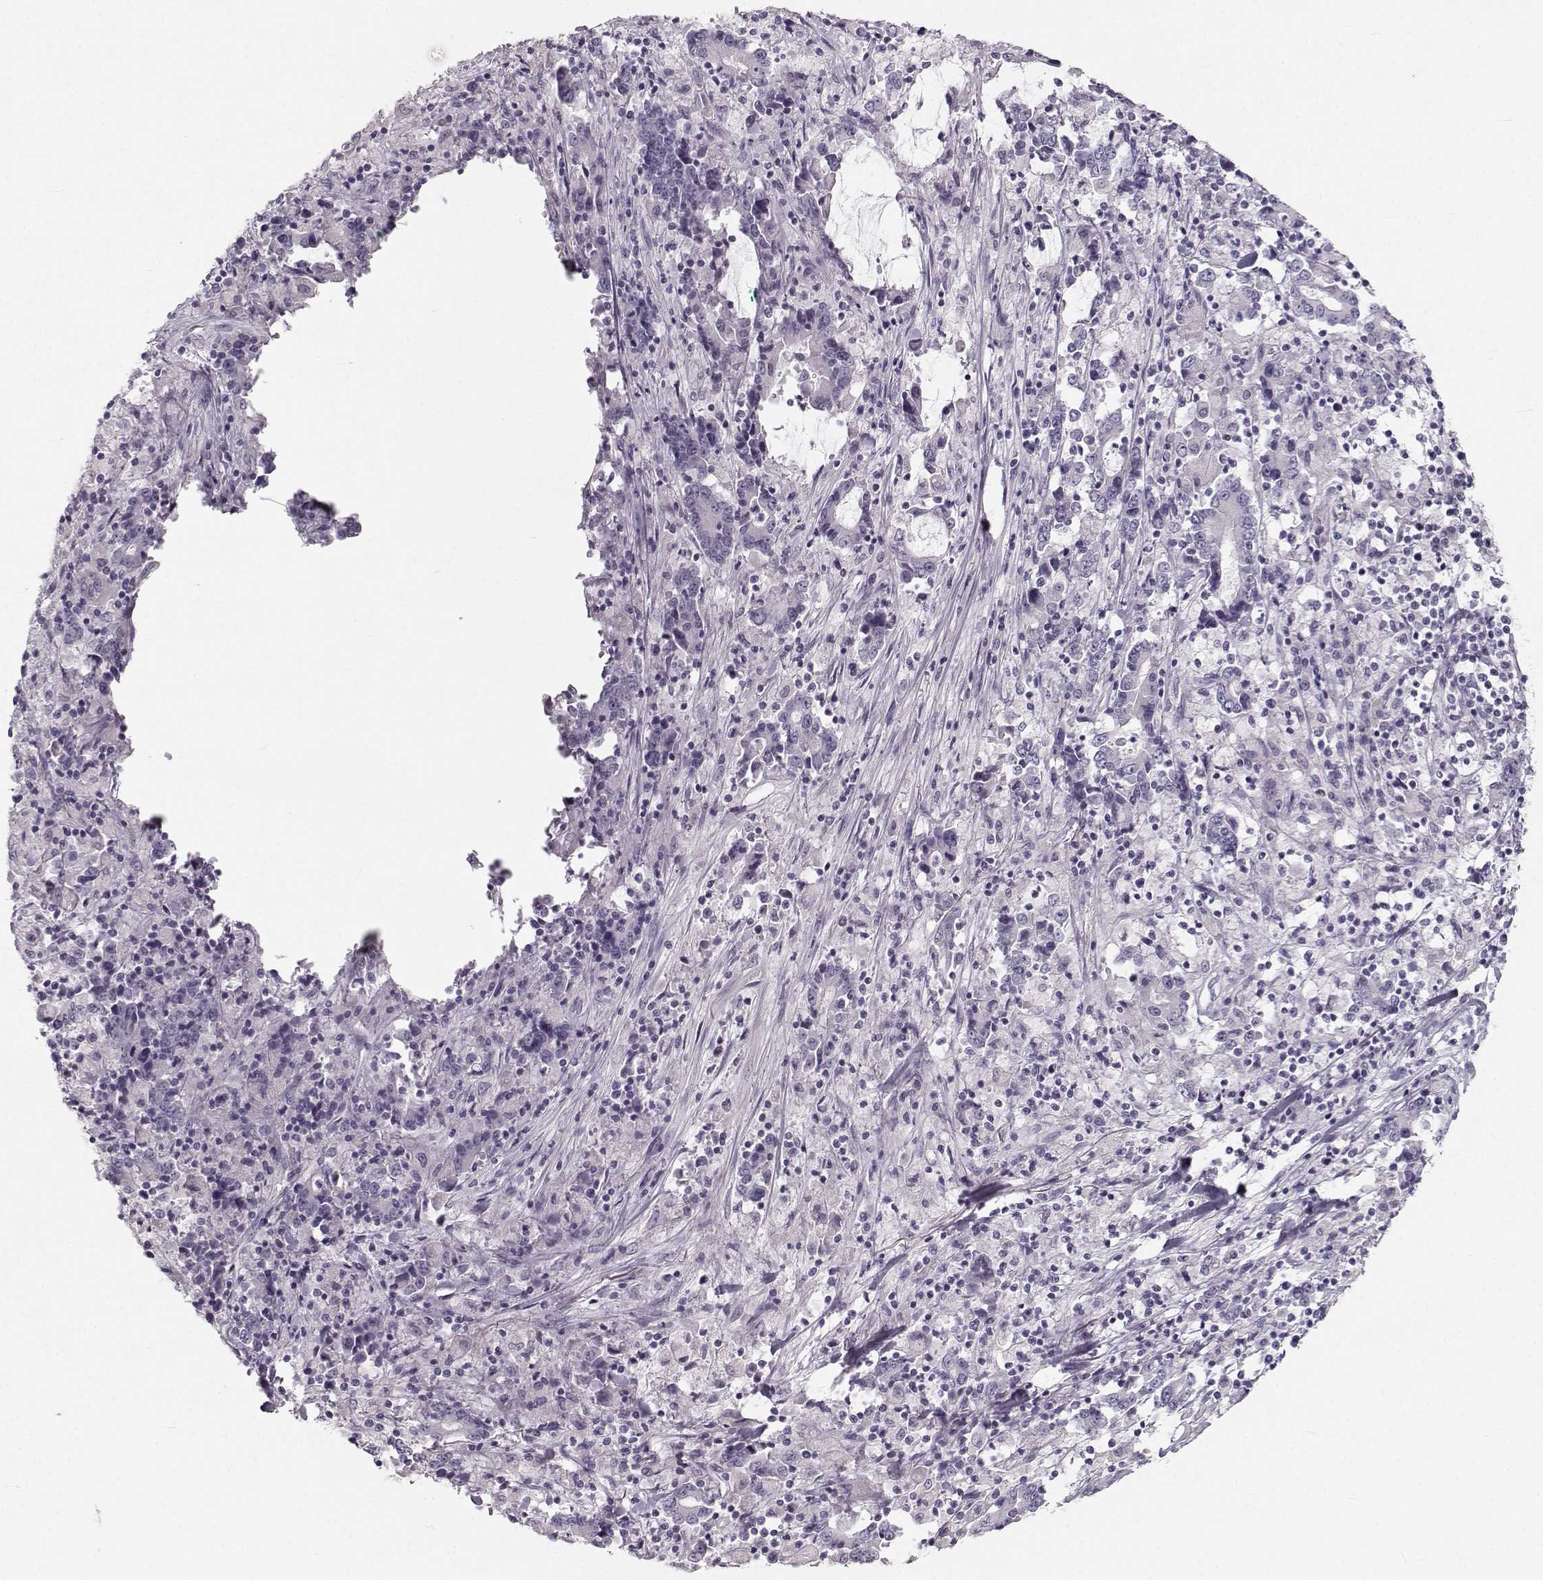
{"staining": {"intensity": "negative", "quantity": "none", "location": "none"}, "tissue": "stomach cancer", "cell_type": "Tumor cells", "image_type": "cancer", "snomed": [{"axis": "morphology", "description": "Adenocarcinoma, NOS"}, {"axis": "topography", "description": "Stomach, upper"}], "caption": "Immunohistochemical staining of stomach cancer demonstrates no significant positivity in tumor cells.", "gene": "OIP5", "patient": {"sex": "male", "age": 68}}